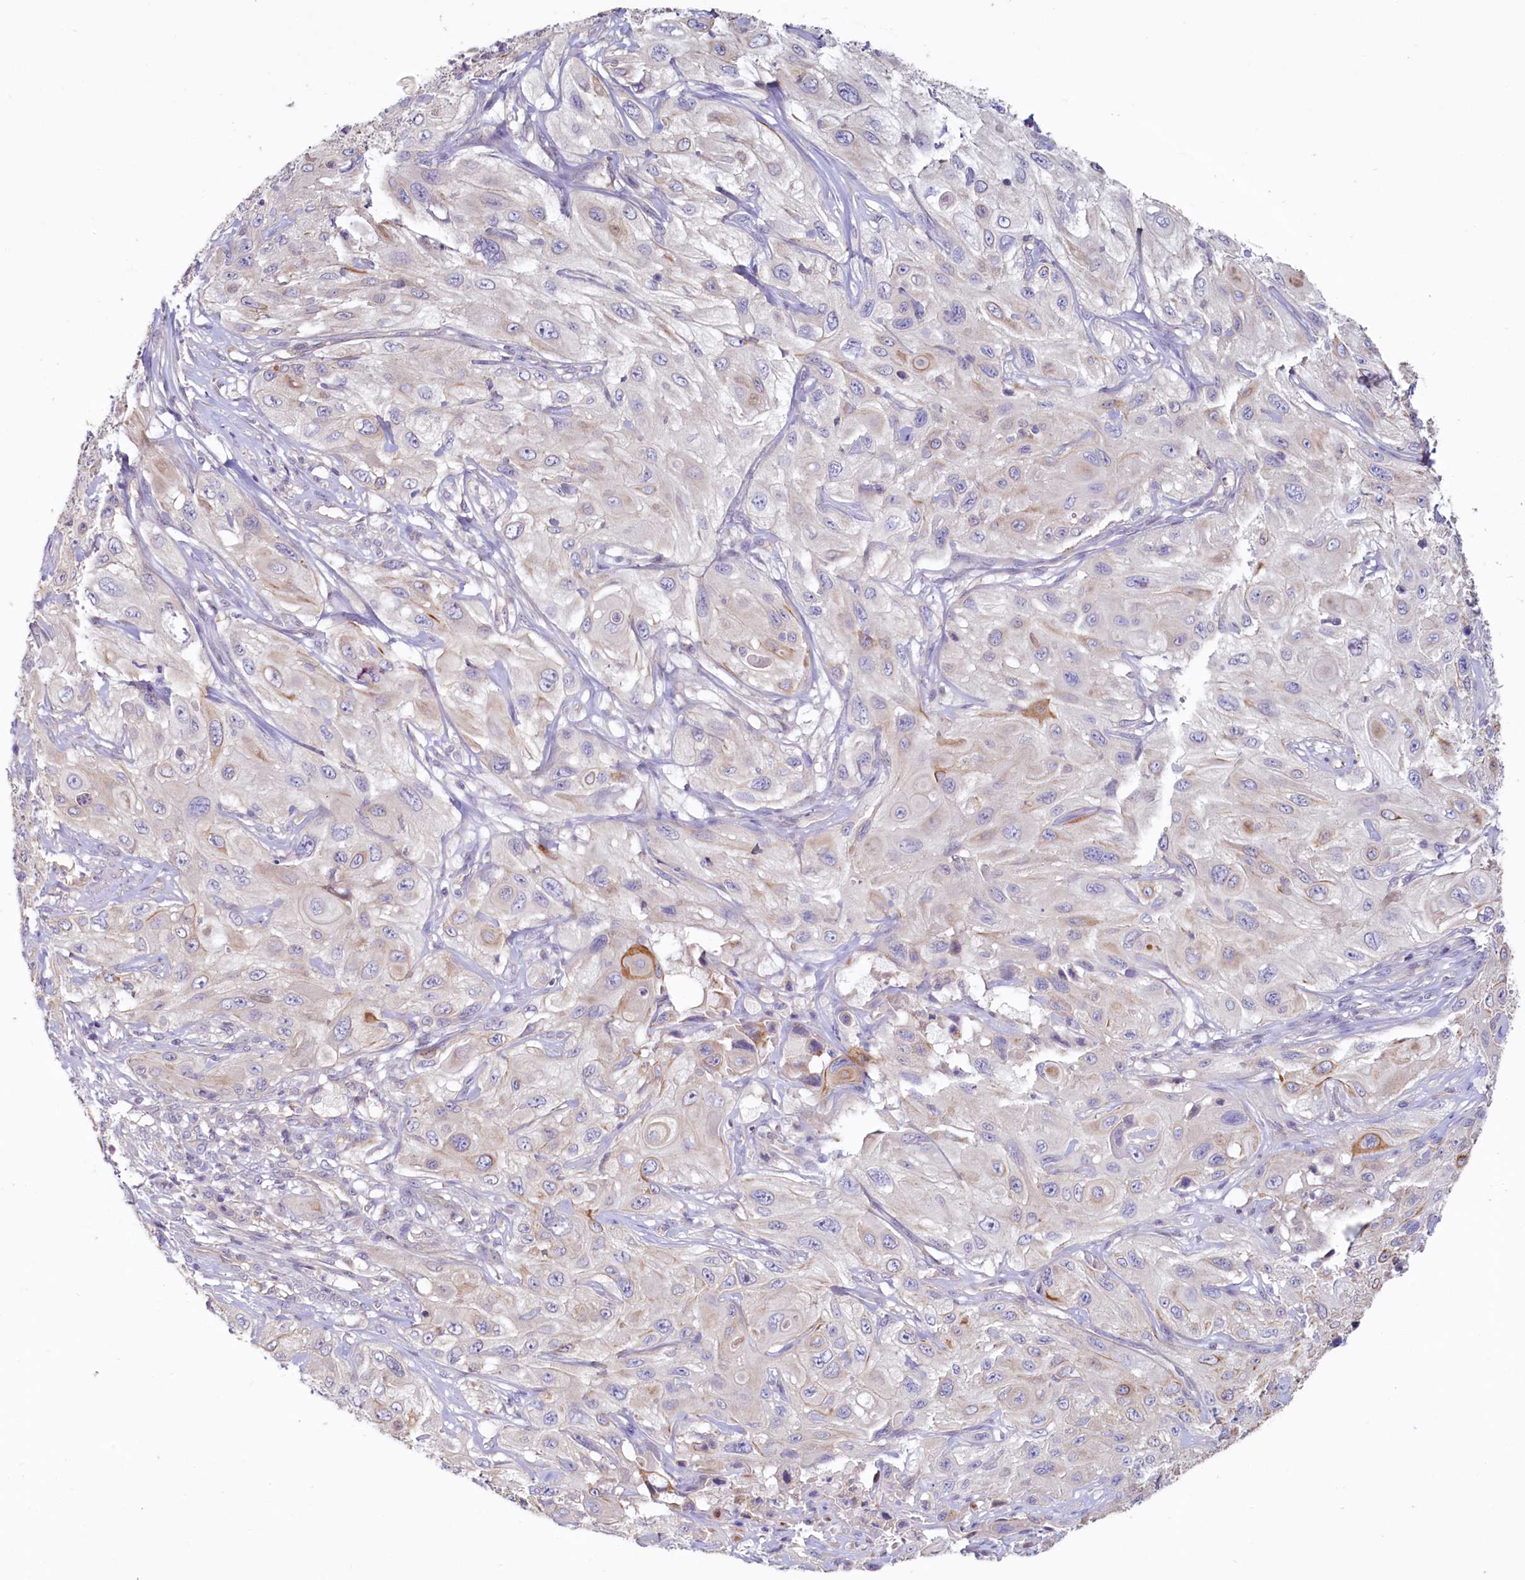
{"staining": {"intensity": "moderate", "quantity": "<25%", "location": "cytoplasmic/membranous"}, "tissue": "cervical cancer", "cell_type": "Tumor cells", "image_type": "cancer", "snomed": [{"axis": "morphology", "description": "Squamous cell carcinoma, NOS"}, {"axis": "topography", "description": "Cervix"}], "caption": "Immunohistochemistry (IHC) (DAB) staining of human squamous cell carcinoma (cervical) demonstrates moderate cytoplasmic/membranous protein expression in about <25% of tumor cells.", "gene": "PDE6D", "patient": {"sex": "female", "age": 42}}